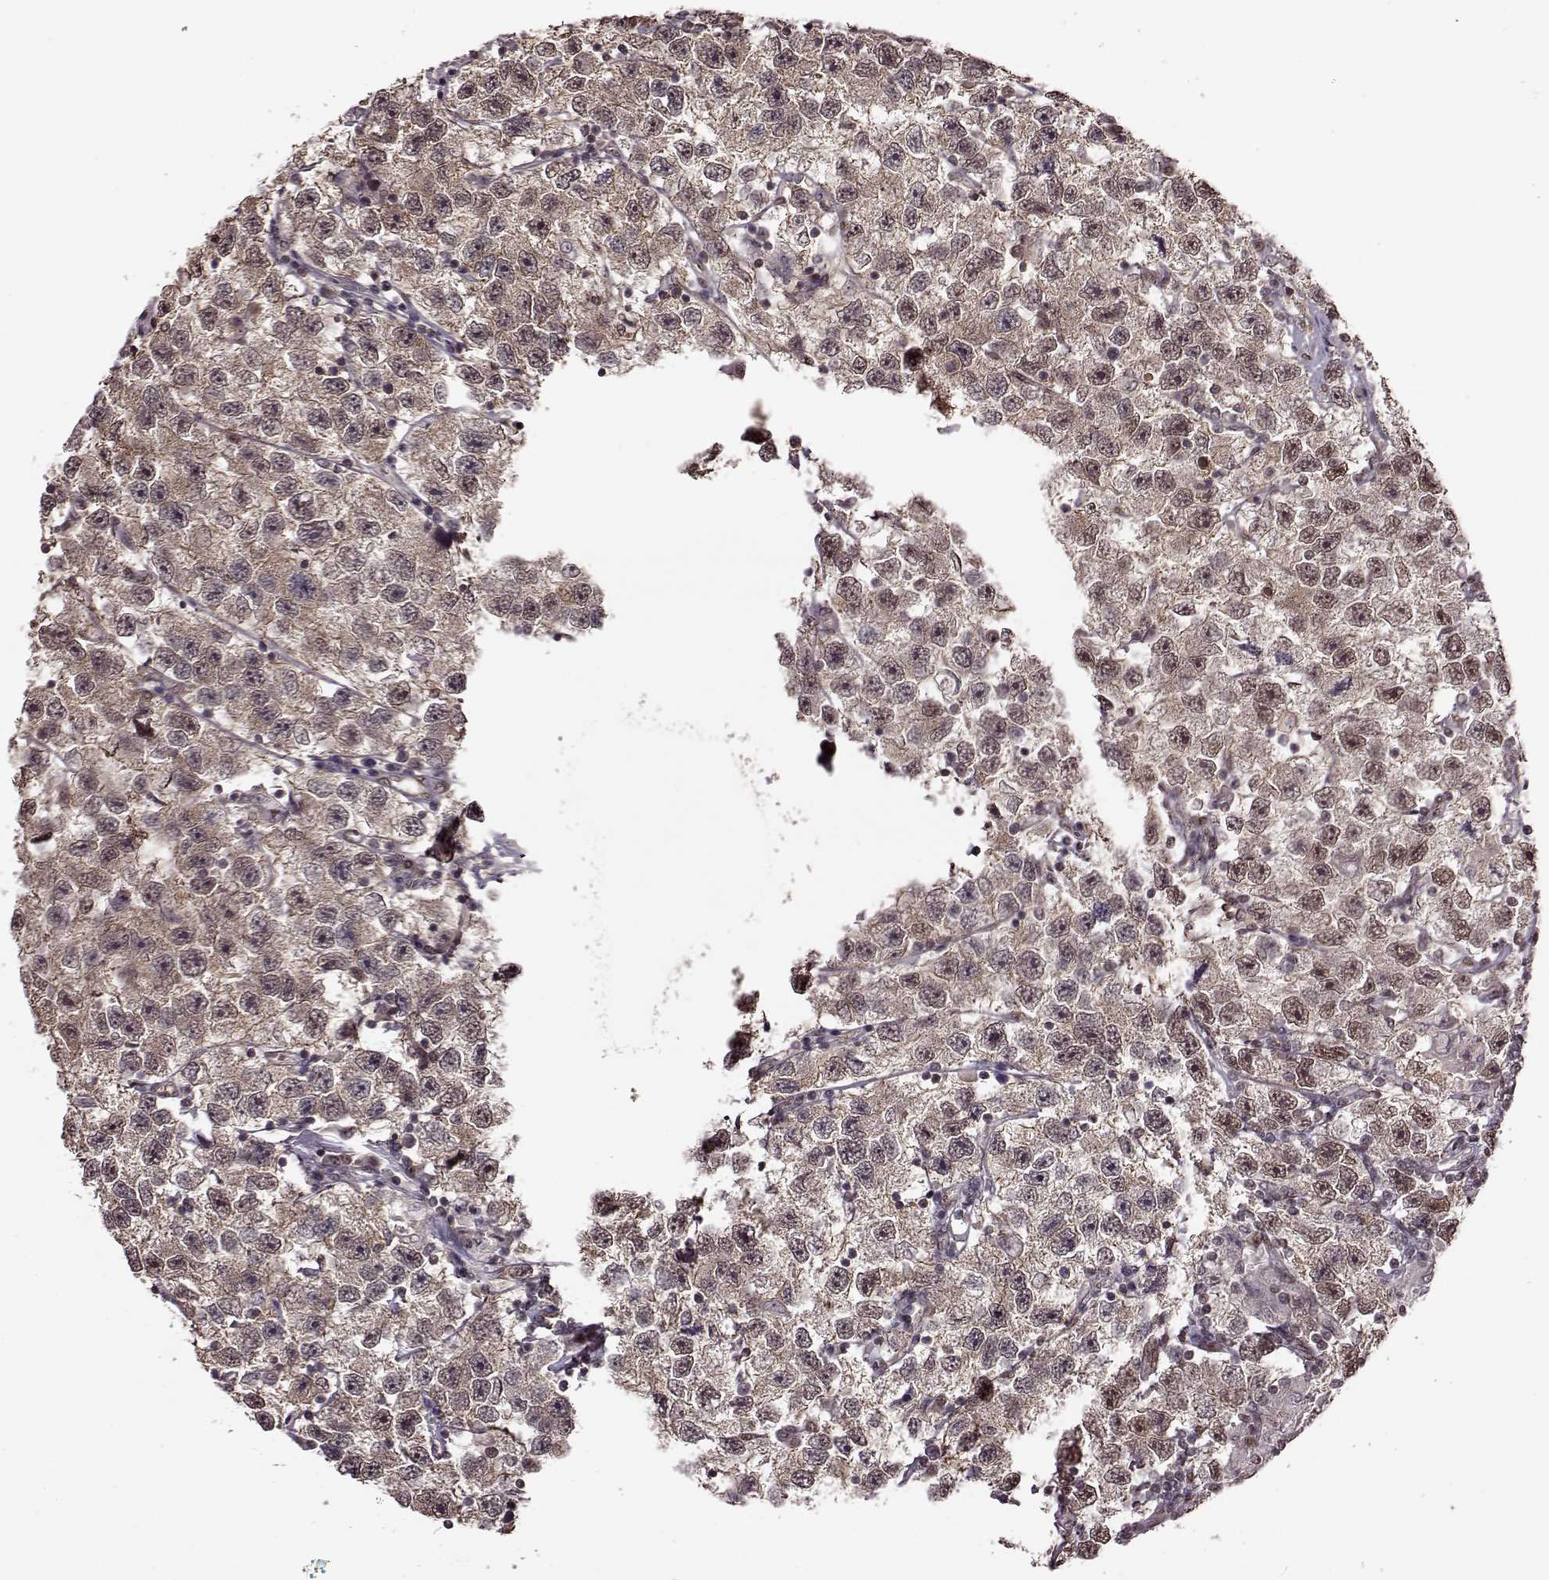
{"staining": {"intensity": "weak", "quantity": ">75%", "location": "cytoplasmic/membranous"}, "tissue": "testis cancer", "cell_type": "Tumor cells", "image_type": "cancer", "snomed": [{"axis": "morphology", "description": "Seminoma, NOS"}, {"axis": "topography", "description": "Testis"}], "caption": "Tumor cells demonstrate low levels of weak cytoplasmic/membranous staining in about >75% of cells in testis cancer (seminoma).", "gene": "FTO", "patient": {"sex": "male", "age": 26}}